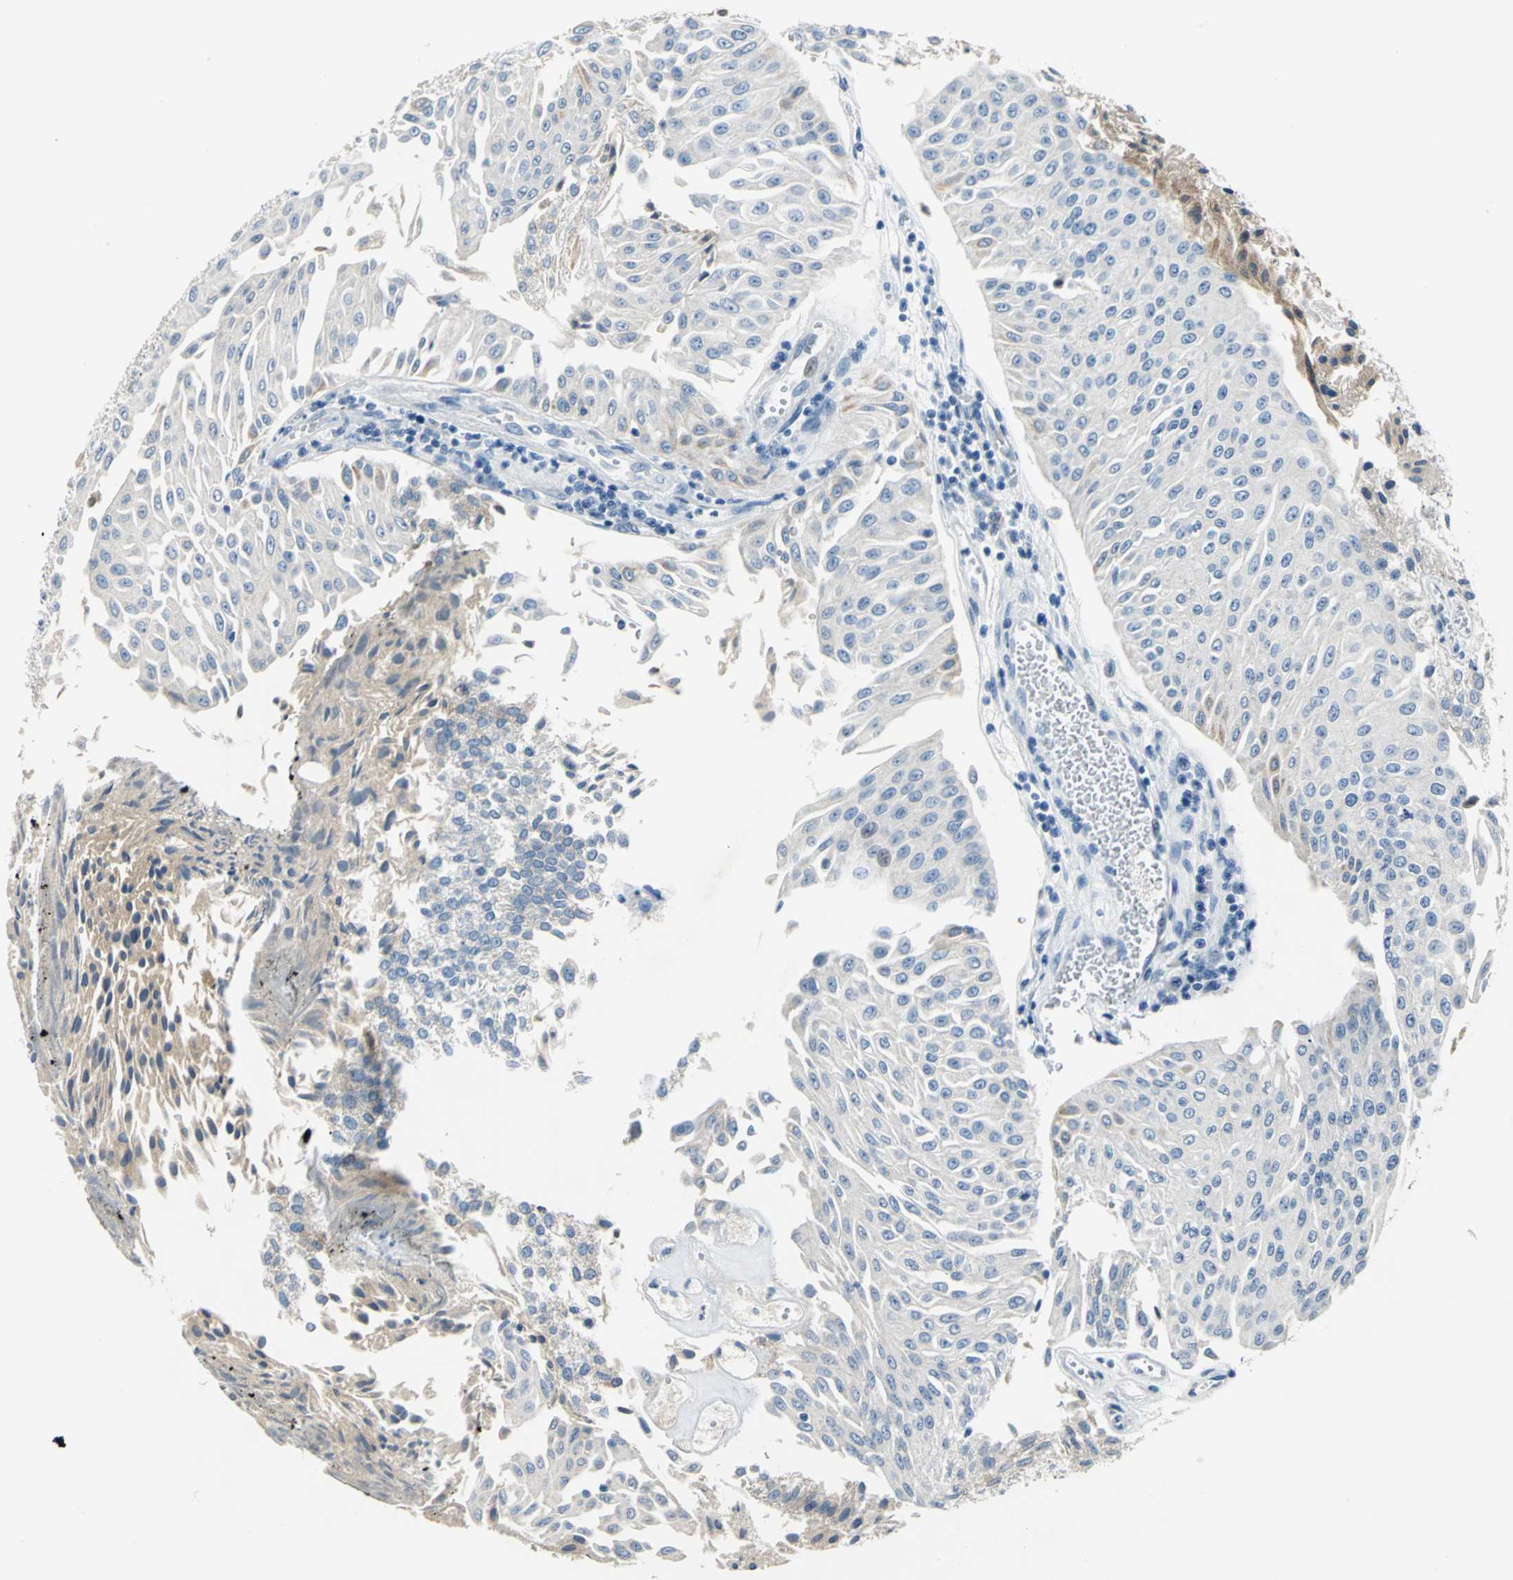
{"staining": {"intensity": "weak", "quantity": "25%-75%", "location": "cytoplasmic/membranous"}, "tissue": "urothelial cancer", "cell_type": "Tumor cells", "image_type": "cancer", "snomed": [{"axis": "morphology", "description": "Urothelial carcinoma, Low grade"}, {"axis": "topography", "description": "Urinary bladder"}], "caption": "Weak cytoplasmic/membranous expression is present in about 25%-75% of tumor cells in urothelial carcinoma (low-grade).", "gene": "TRIM25", "patient": {"sex": "male", "age": 86}}